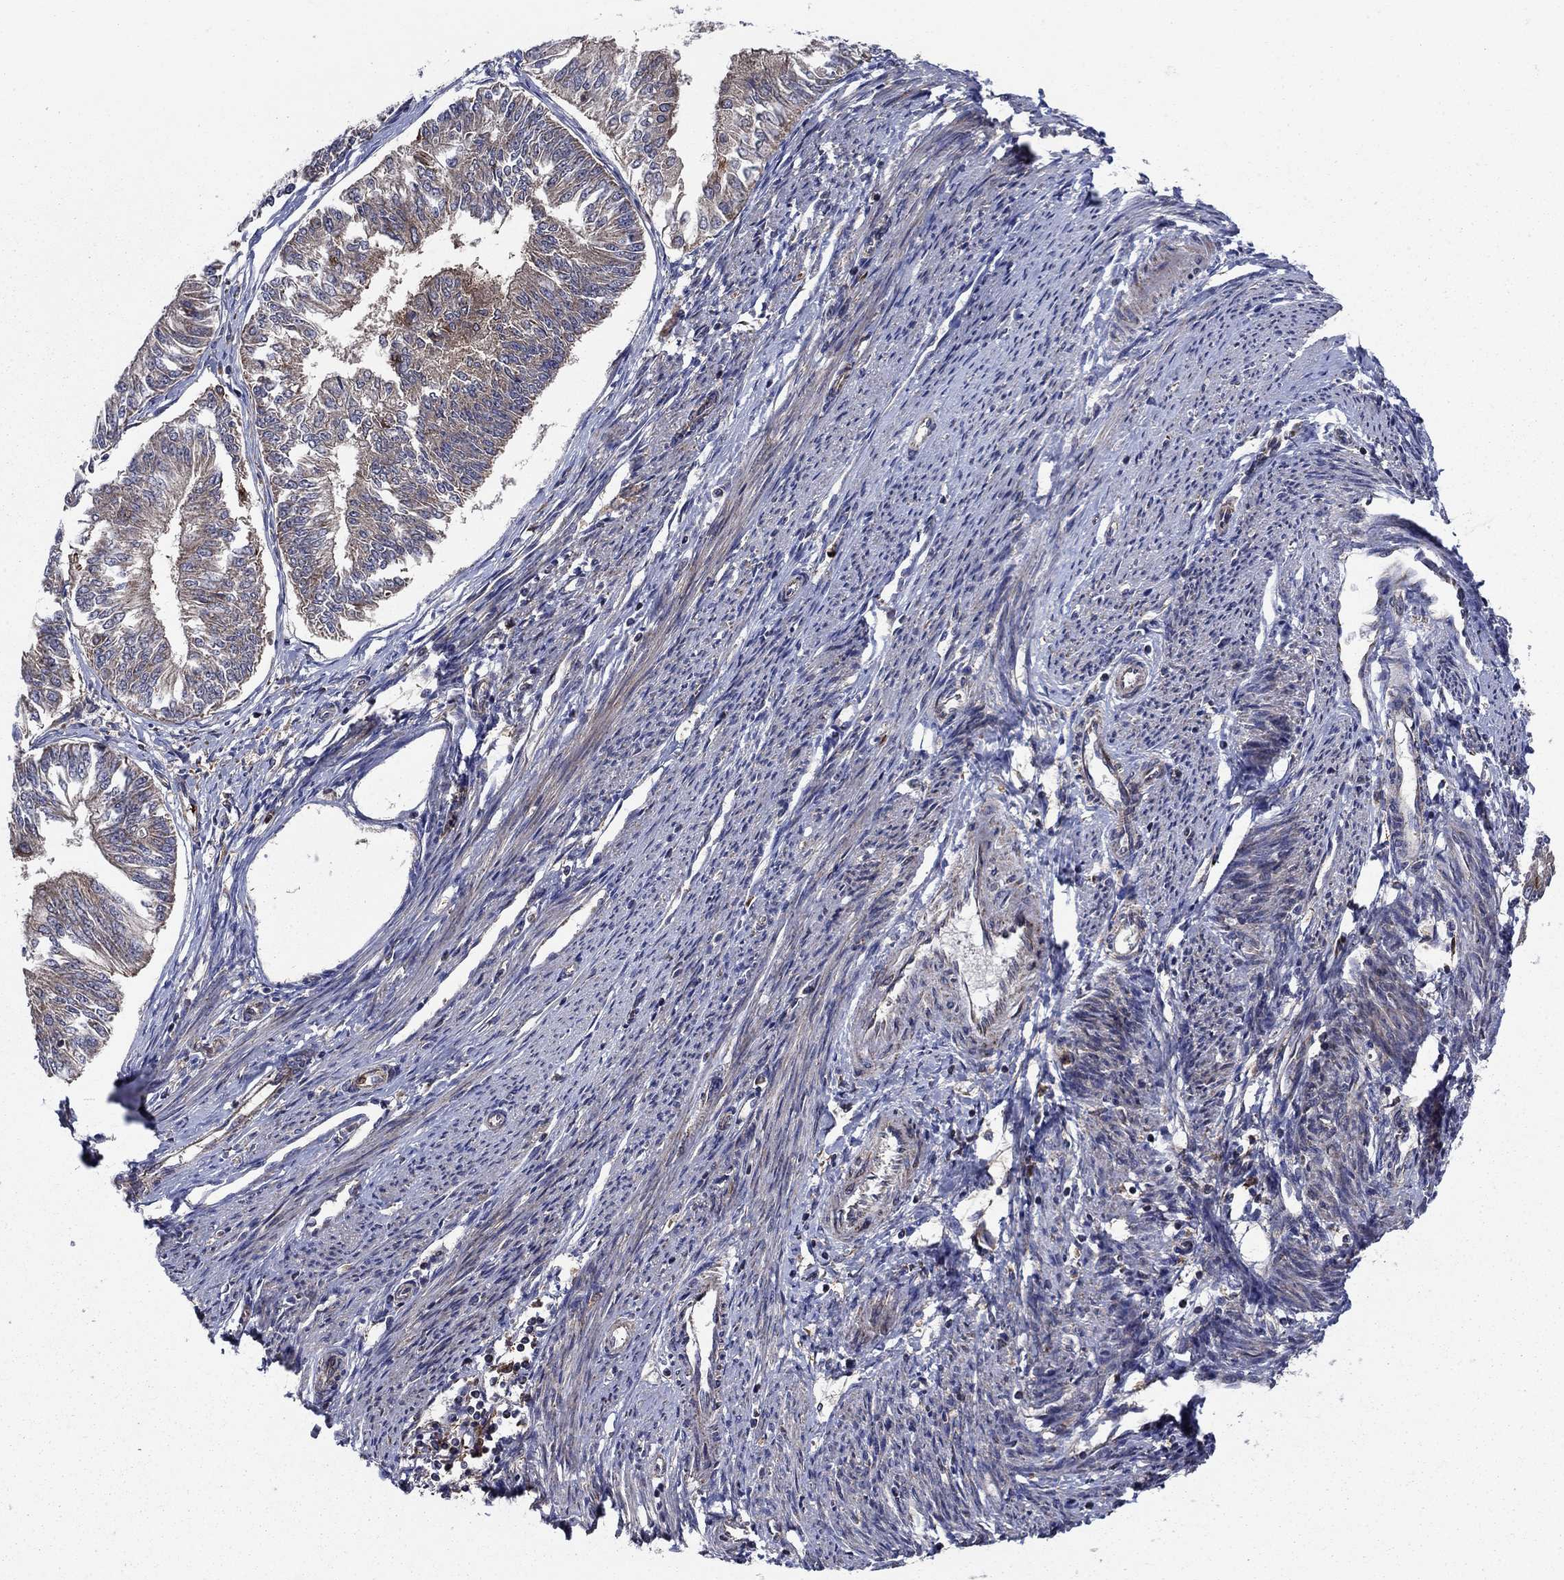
{"staining": {"intensity": "moderate", "quantity": "<25%", "location": "cytoplasmic/membranous"}, "tissue": "endometrial cancer", "cell_type": "Tumor cells", "image_type": "cancer", "snomed": [{"axis": "morphology", "description": "Adenocarcinoma, NOS"}, {"axis": "topography", "description": "Endometrium"}], "caption": "Human adenocarcinoma (endometrial) stained with a protein marker reveals moderate staining in tumor cells.", "gene": "RNF19B", "patient": {"sex": "female", "age": 58}}